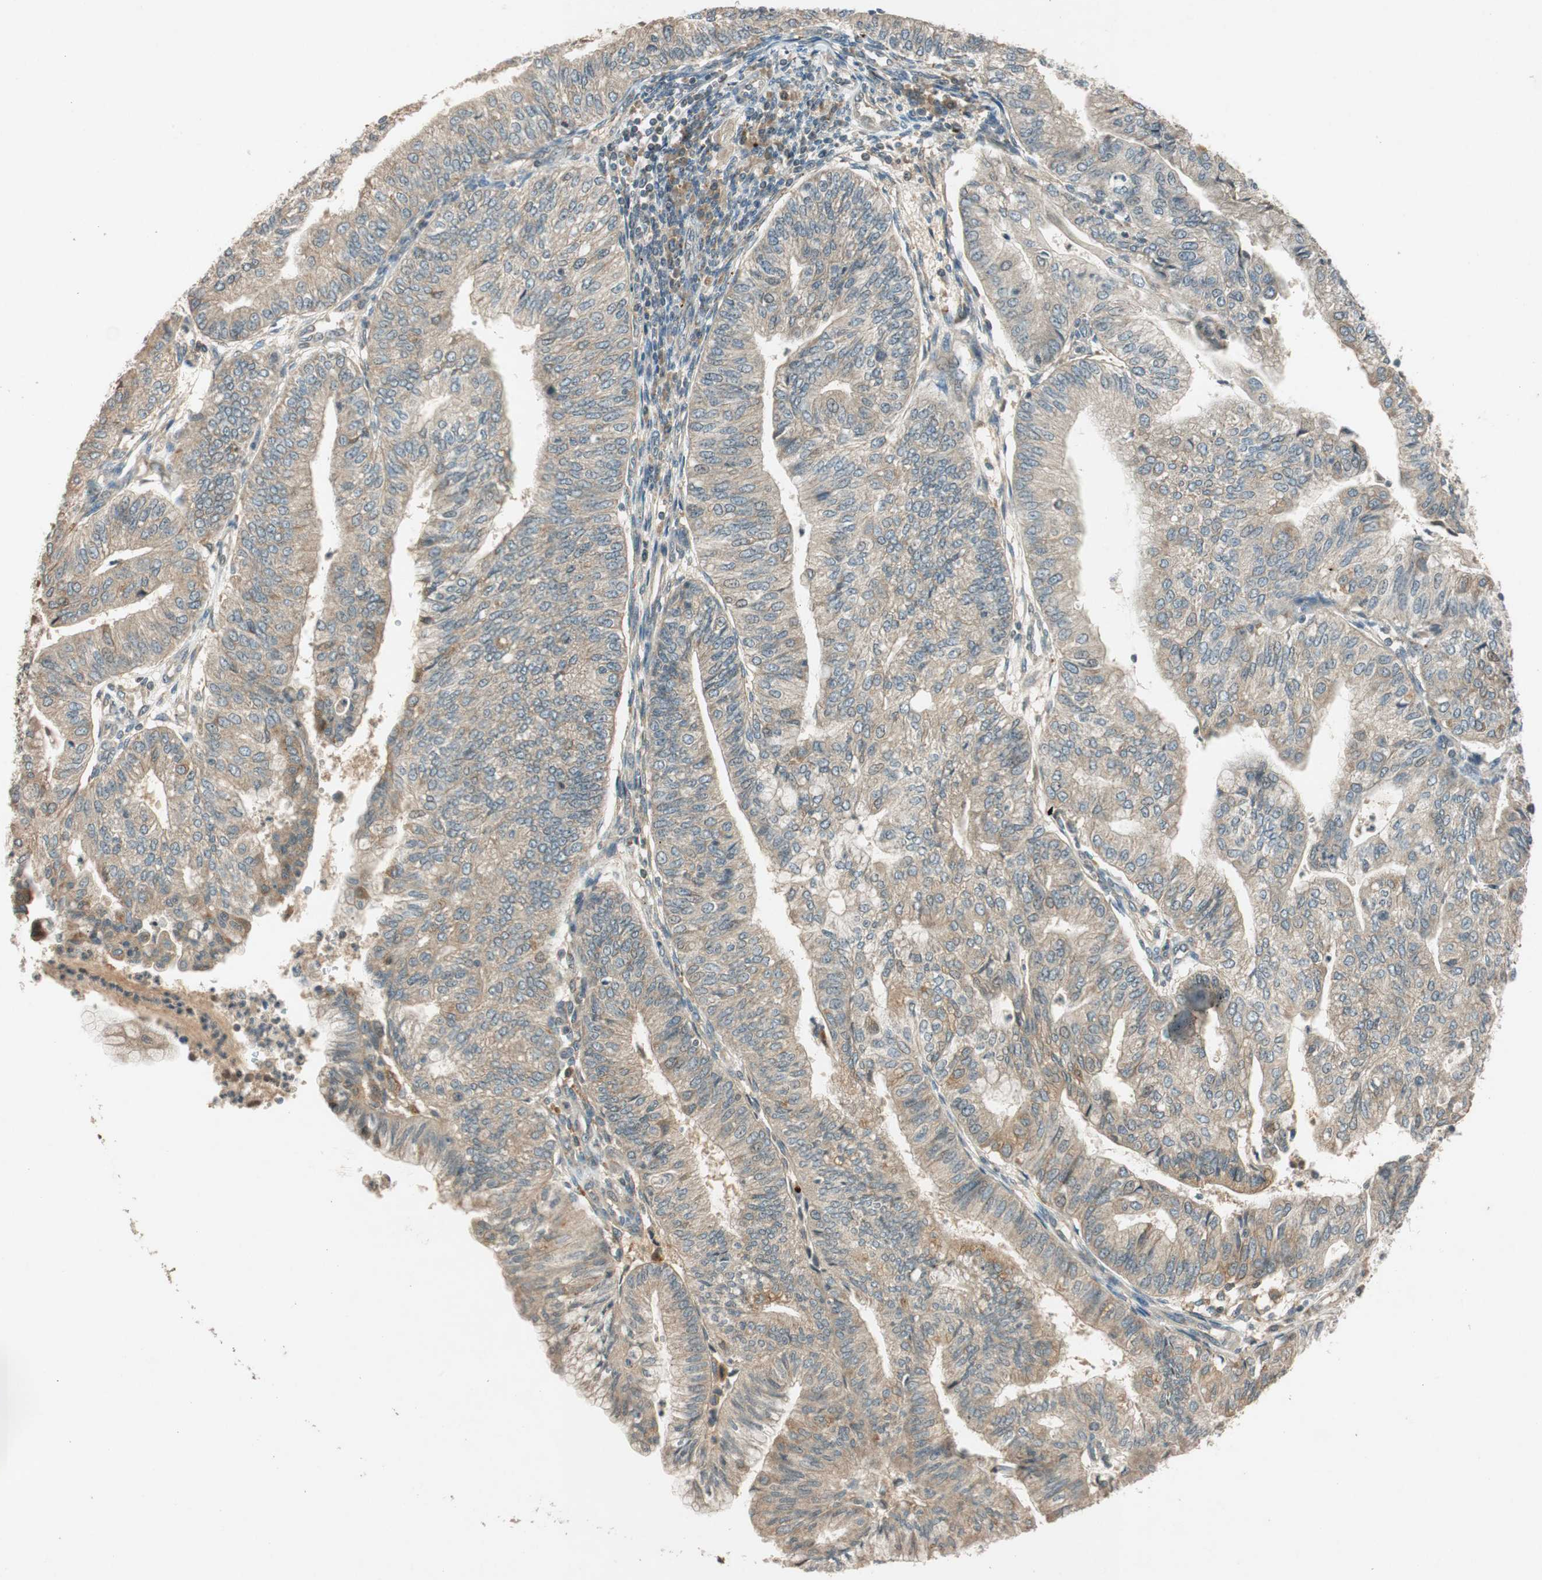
{"staining": {"intensity": "moderate", "quantity": ">75%", "location": "cytoplasmic/membranous"}, "tissue": "endometrial cancer", "cell_type": "Tumor cells", "image_type": "cancer", "snomed": [{"axis": "morphology", "description": "Adenocarcinoma, NOS"}, {"axis": "topography", "description": "Endometrium"}], "caption": "DAB (3,3'-diaminobenzidine) immunohistochemical staining of human adenocarcinoma (endometrial) exhibits moderate cytoplasmic/membranous protein positivity in approximately >75% of tumor cells.", "gene": "GLB1", "patient": {"sex": "female", "age": 59}}